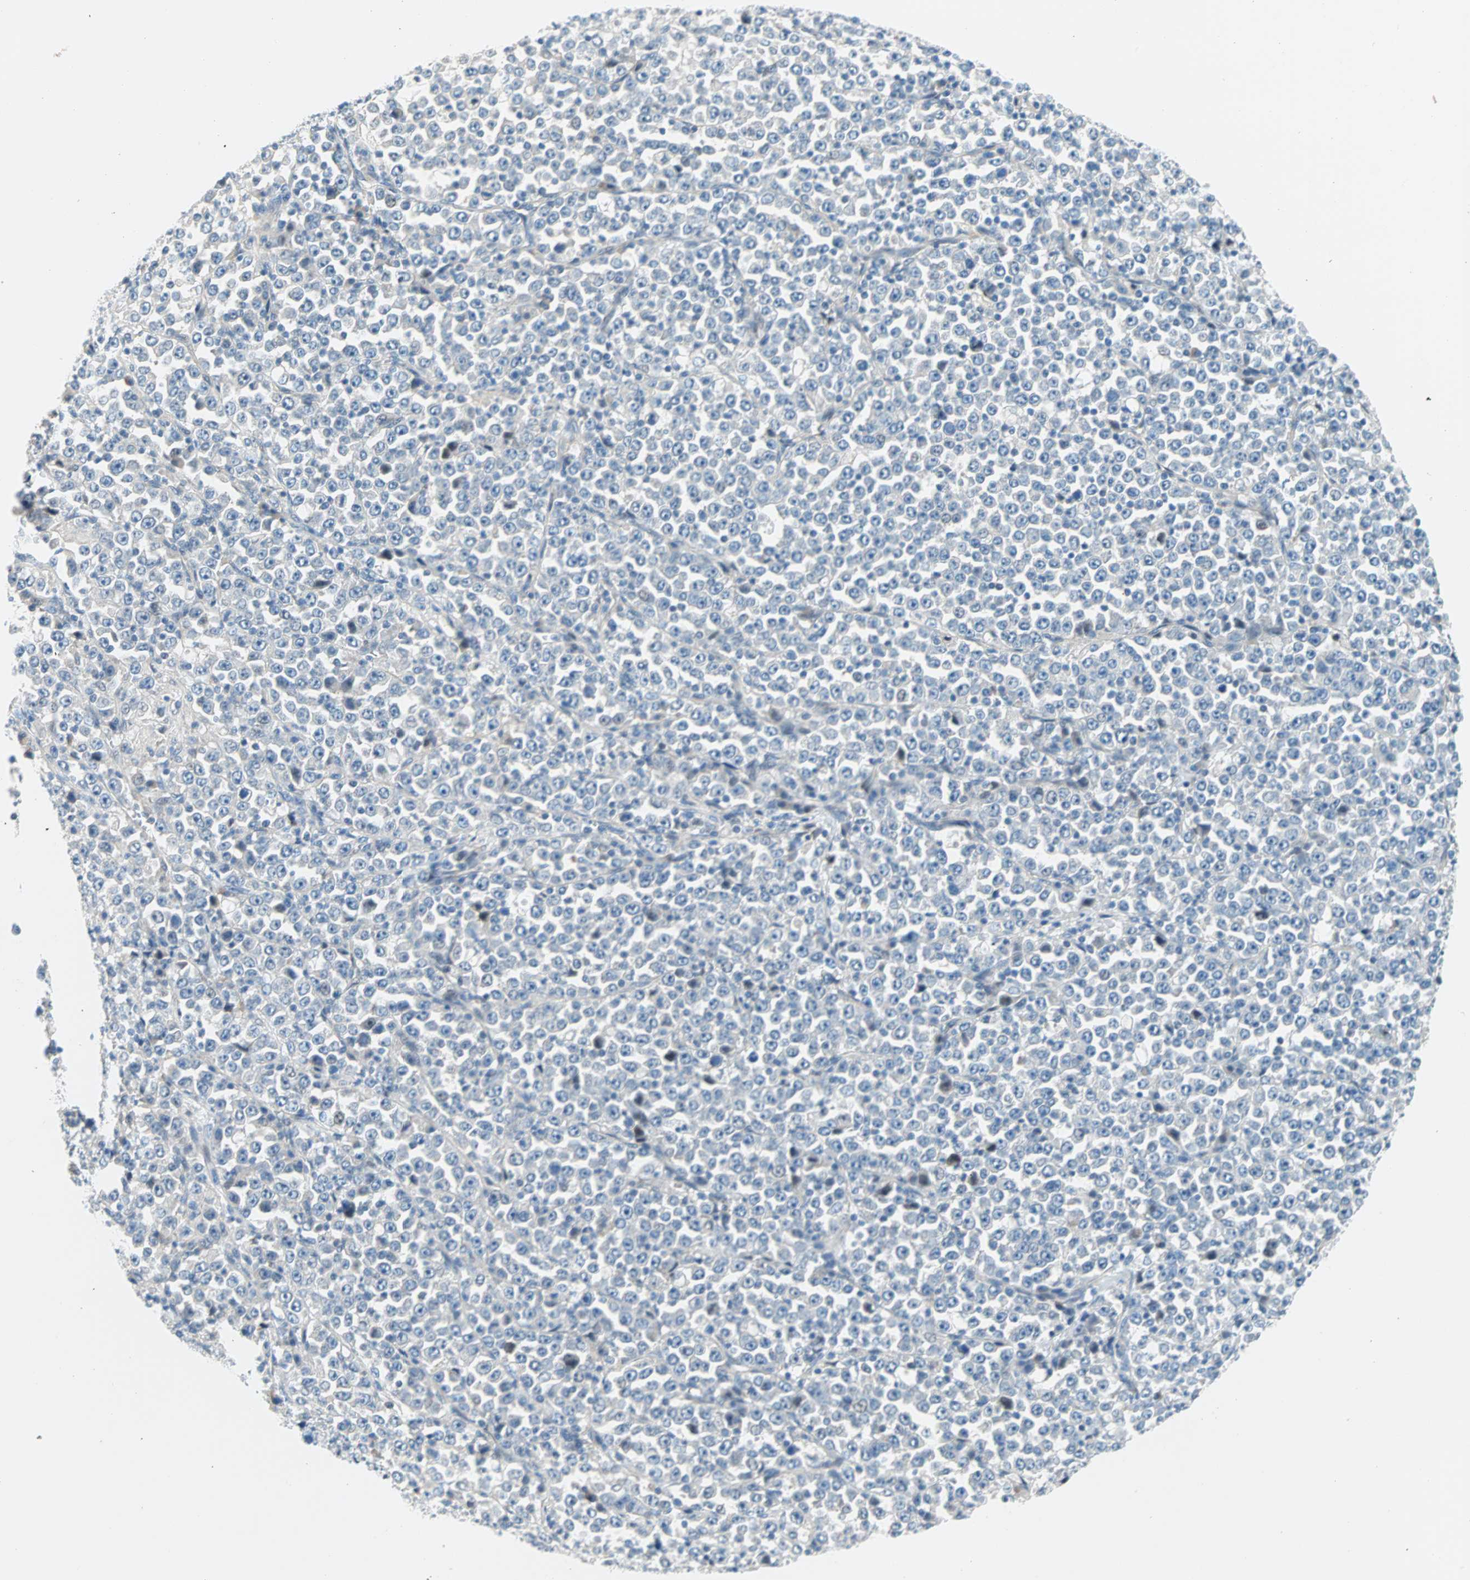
{"staining": {"intensity": "negative", "quantity": "none", "location": "none"}, "tissue": "stomach cancer", "cell_type": "Tumor cells", "image_type": "cancer", "snomed": [{"axis": "morphology", "description": "Normal tissue, NOS"}, {"axis": "morphology", "description": "Adenocarcinoma, NOS"}, {"axis": "topography", "description": "Stomach, upper"}, {"axis": "topography", "description": "Stomach"}], "caption": "A histopathology image of human stomach cancer (adenocarcinoma) is negative for staining in tumor cells.", "gene": "TMEM163", "patient": {"sex": "male", "age": 59}}